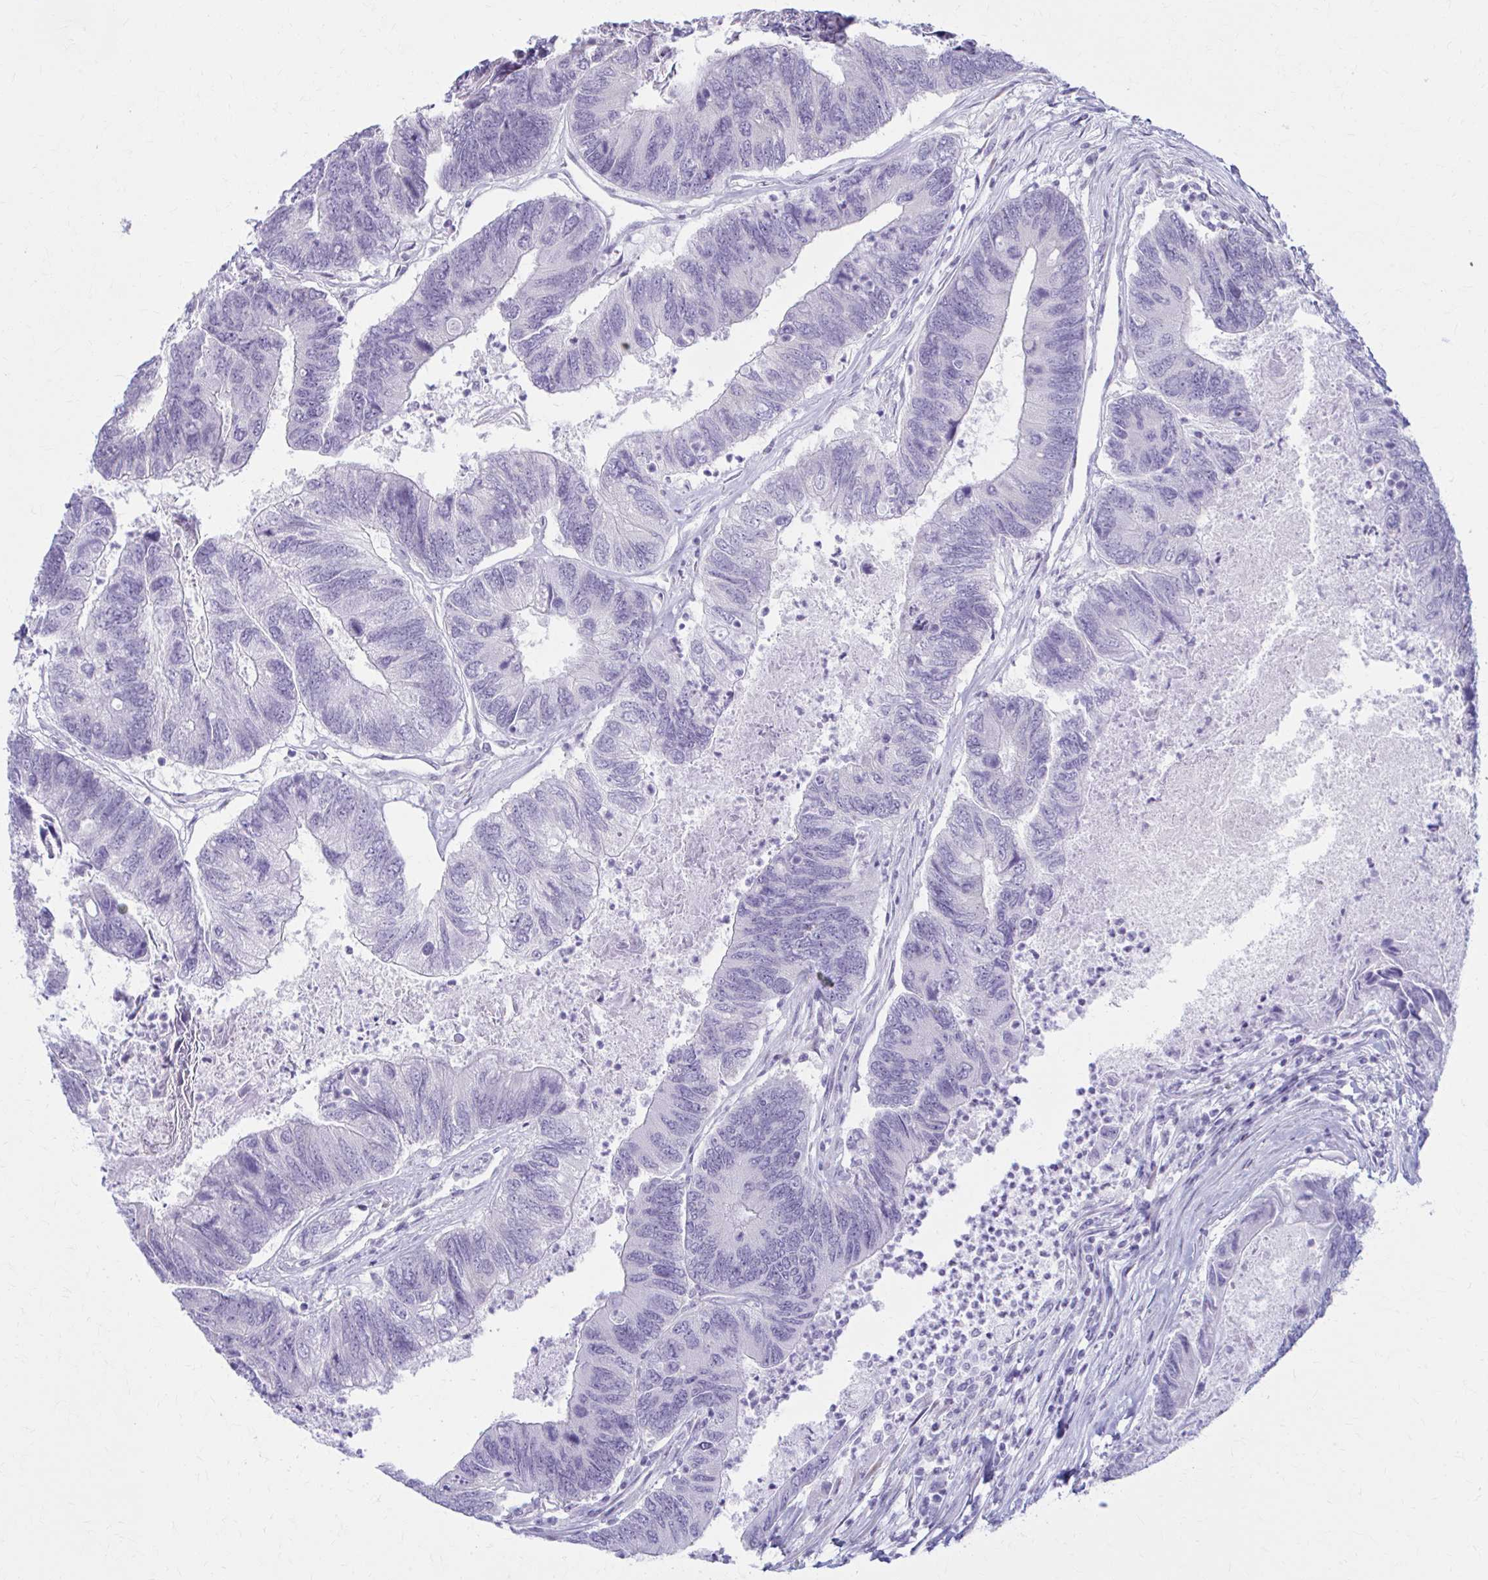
{"staining": {"intensity": "negative", "quantity": "none", "location": "none"}, "tissue": "colorectal cancer", "cell_type": "Tumor cells", "image_type": "cancer", "snomed": [{"axis": "morphology", "description": "Adenocarcinoma, NOS"}, {"axis": "topography", "description": "Colon"}], "caption": "This image is of adenocarcinoma (colorectal) stained with immunohistochemistry to label a protein in brown with the nuclei are counter-stained blue. There is no staining in tumor cells.", "gene": "PRKRA", "patient": {"sex": "female", "age": 67}}